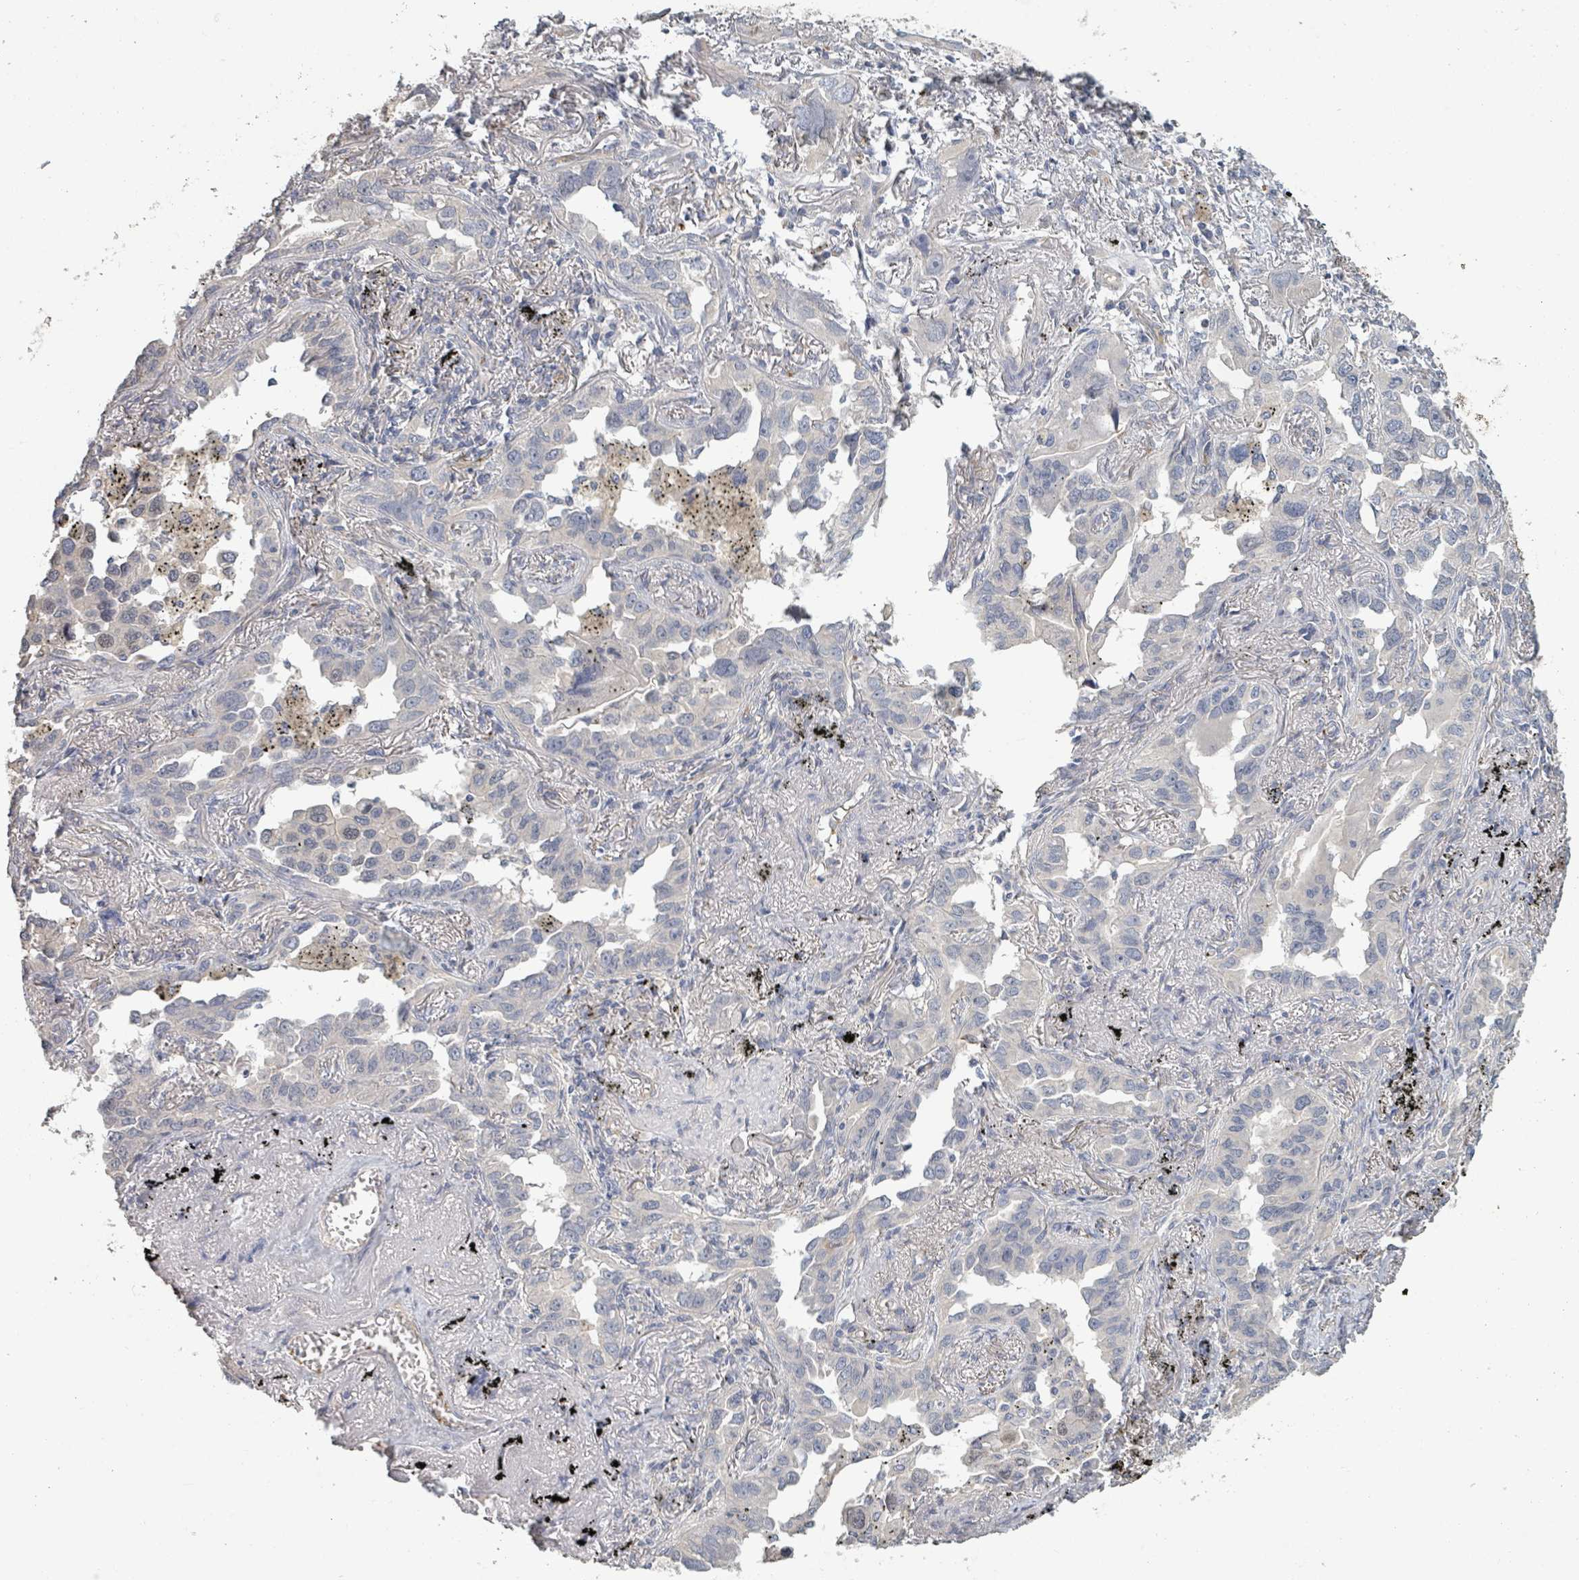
{"staining": {"intensity": "negative", "quantity": "none", "location": "none"}, "tissue": "lung cancer", "cell_type": "Tumor cells", "image_type": "cancer", "snomed": [{"axis": "morphology", "description": "Adenocarcinoma, NOS"}, {"axis": "topography", "description": "Lung"}], "caption": "Tumor cells show no significant staining in lung cancer (adenocarcinoma).", "gene": "PLAUR", "patient": {"sex": "male", "age": 67}}